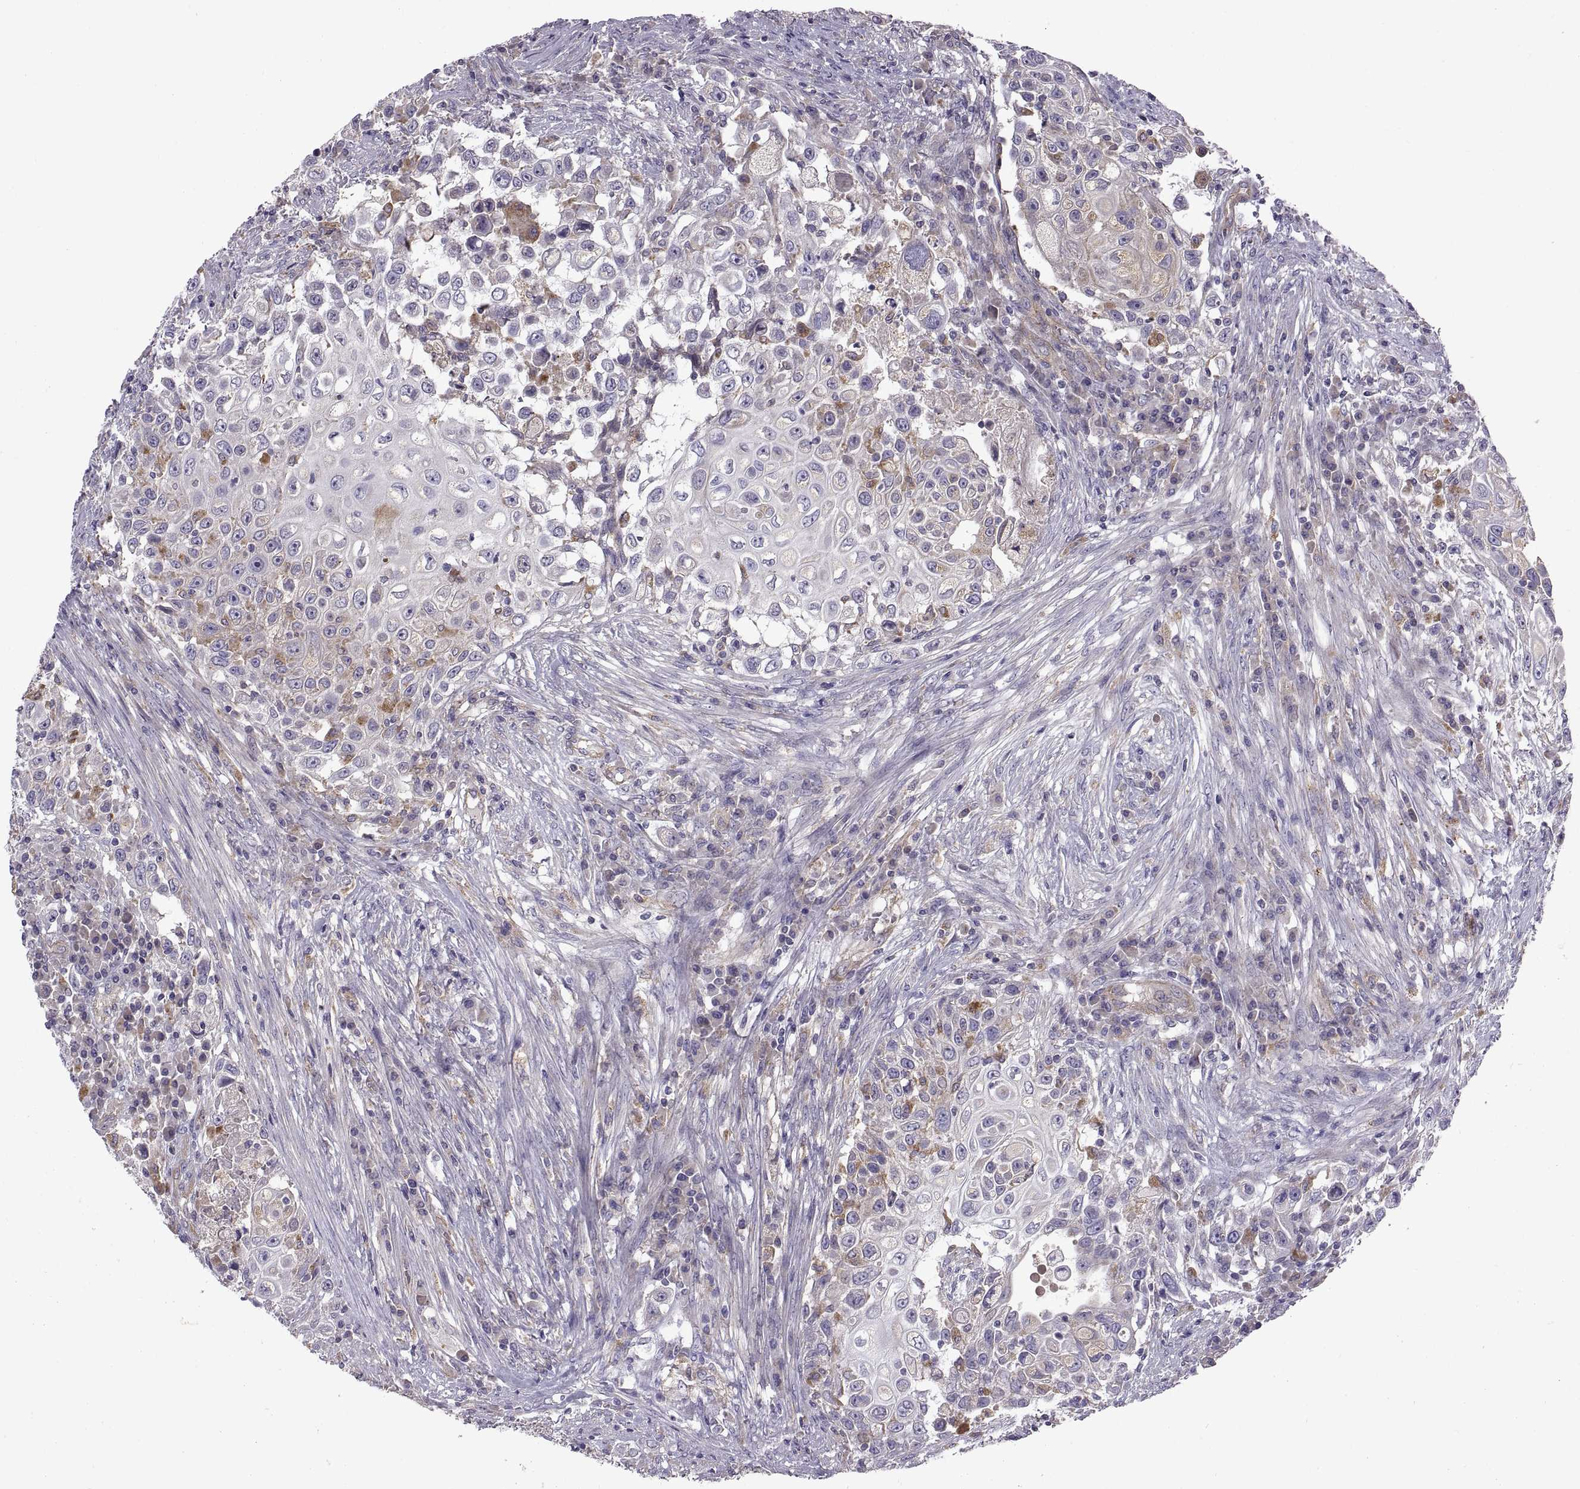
{"staining": {"intensity": "moderate", "quantity": "<25%", "location": "cytoplasmic/membranous"}, "tissue": "urothelial cancer", "cell_type": "Tumor cells", "image_type": "cancer", "snomed": [{"axis": "morphology", "description": "Urothelial carcinoma, High grade"}, {"axis": "topography", "description": "Urinary bladder"}], "caption": "Immunohistochemical staining of high-grade urothelial carcinoma displays moderate cytoplasmic/membranous protein expression in about <25% of tumor cells. Using DAB (3,3'-diaminobenzidine) (brown) and hematoxylin (blue) stains, captured at high magnification using brightfield microscopy.", "gene": "ARSL", "patient": {"sex": "female", "age": 56}}